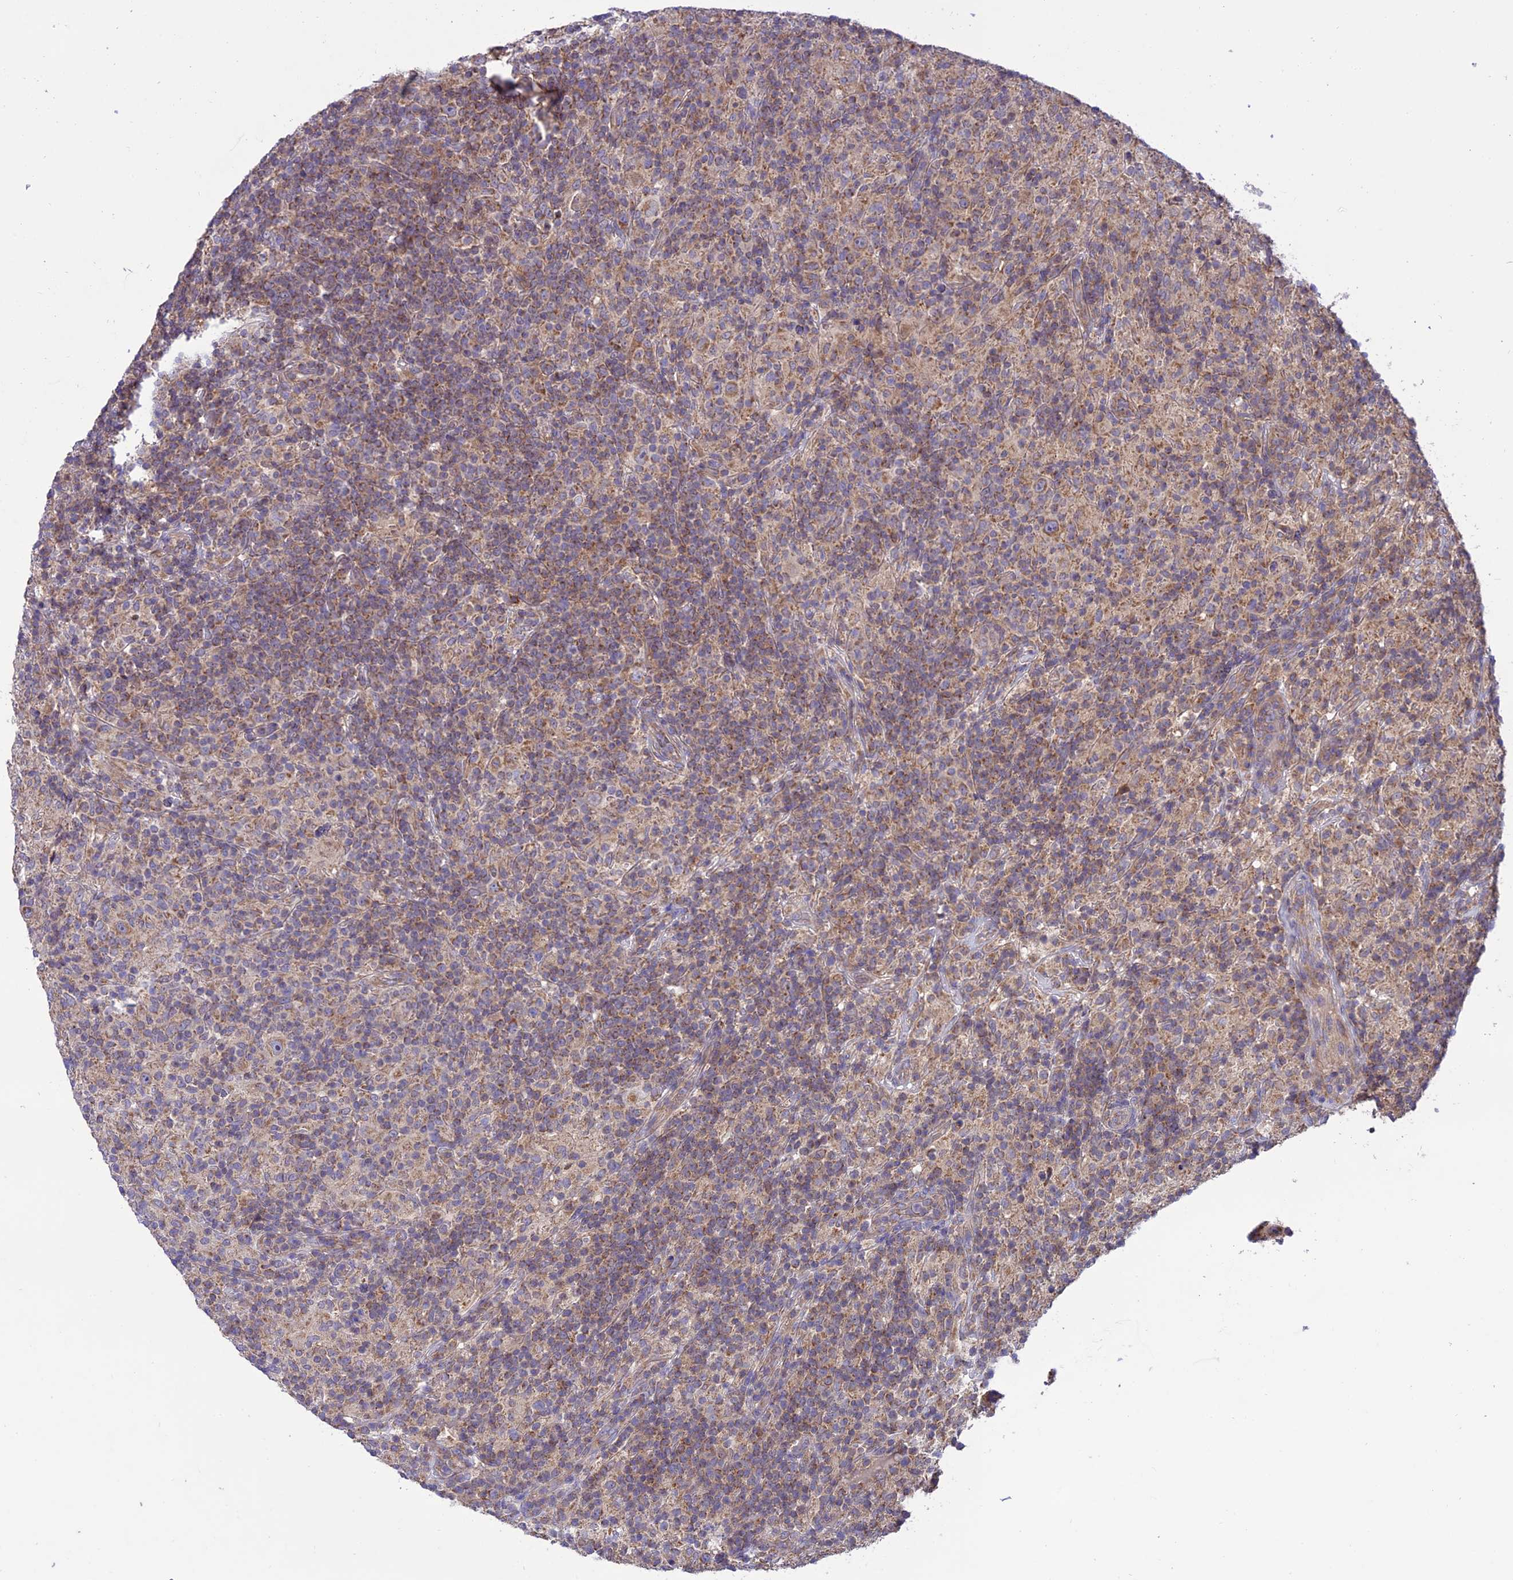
{"staining": {"intensity": "moderate", "quantity": ">75%", "location": "cytoplasmic/membranous"}, "tissue": "lymphoma", "cell_type": "Tumor cells", "image_type": "cancer", "snomed": [{"axis": "morphology", "description": "Hodgkin's disease, NOS"}, {"axis": "topography", "description": "Lymph node"}], "caption": "A histopathology image of human lymphoma stained for a protein exhibits moderate cytoplasmic/membranous brown staining in tumor cells.", "gene": "NDUFAF1", "patient": {"sex": "male", "age": 70}}